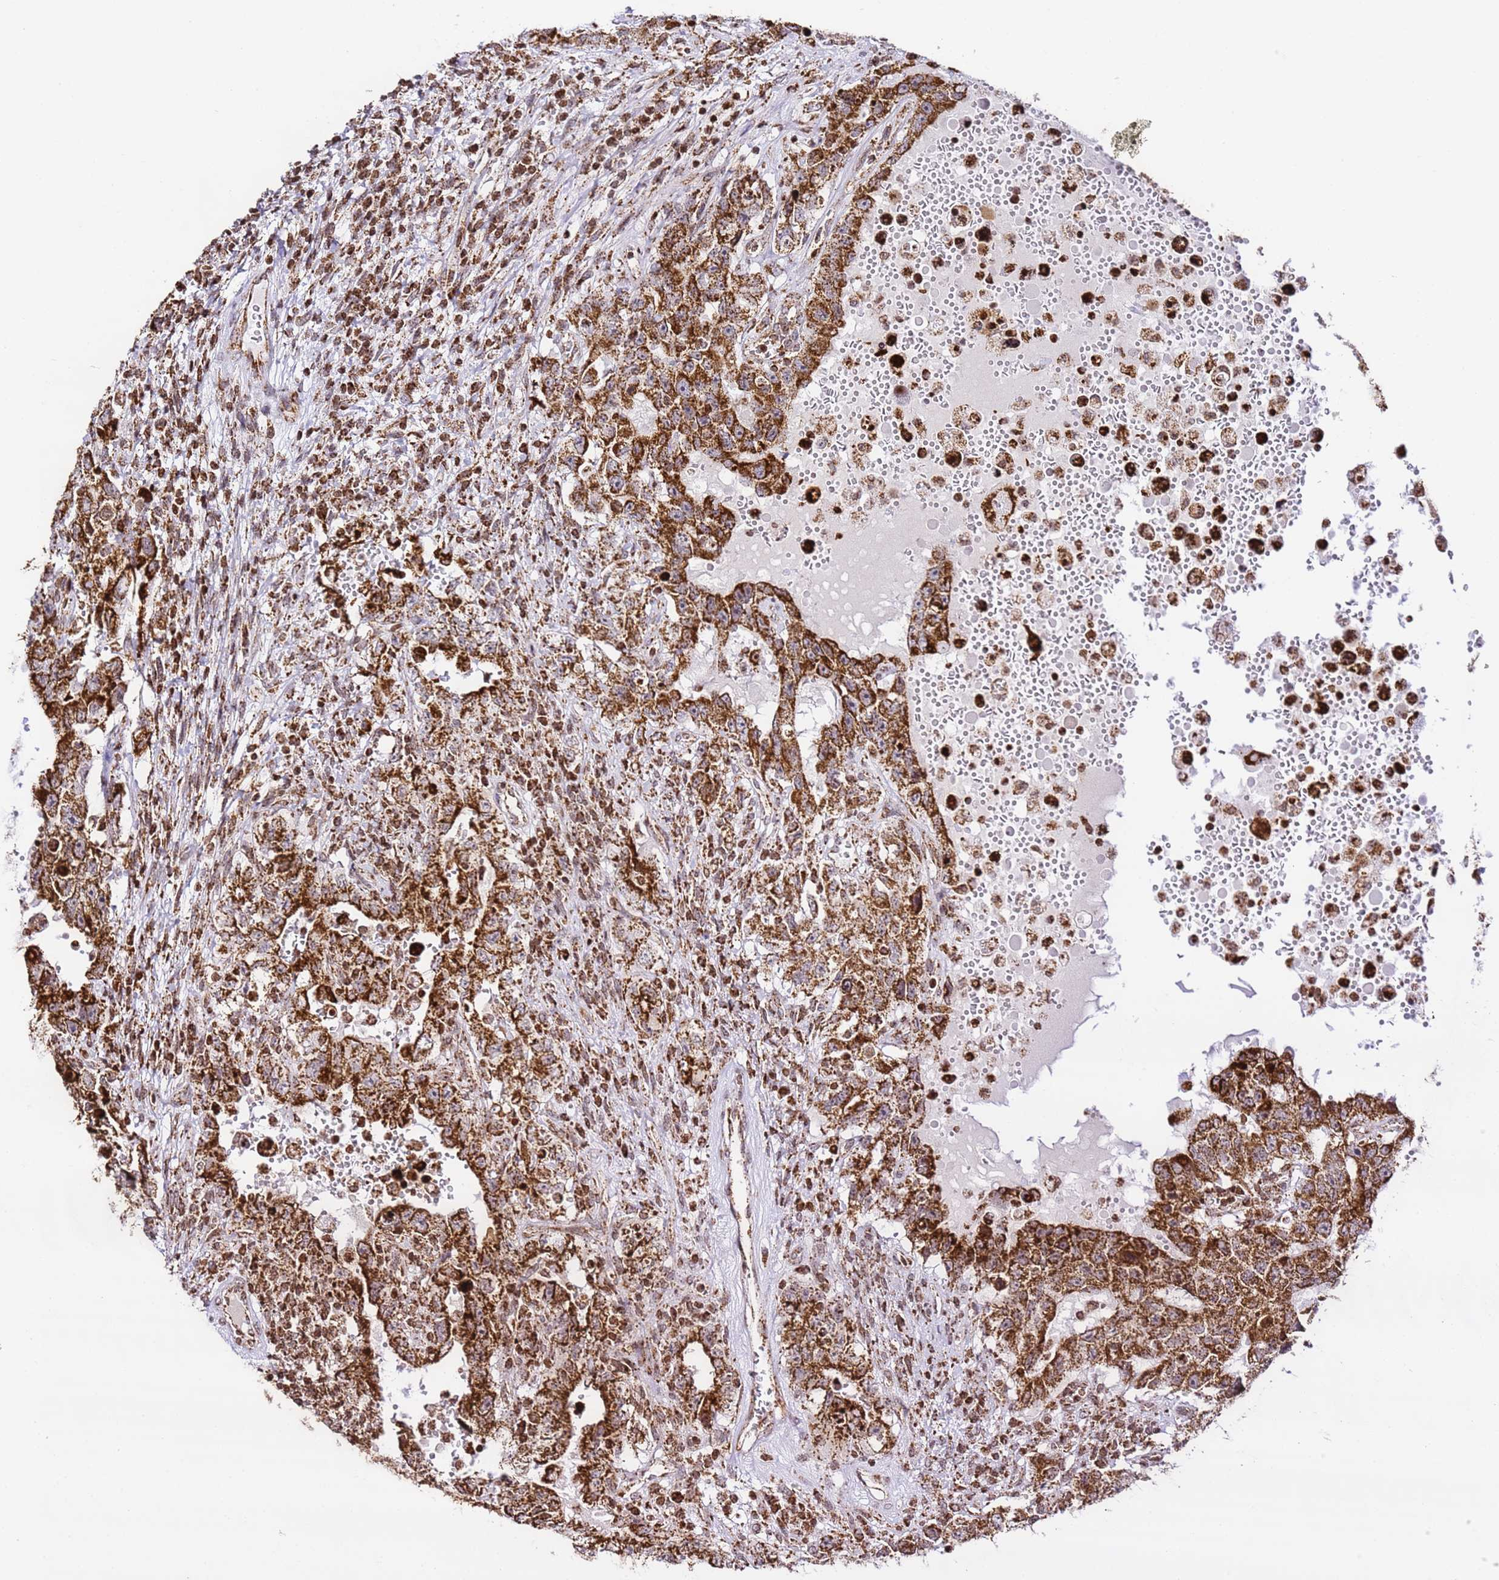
{"staining": {"intensity": "strong", "quantity": ">75%", "location": "cytoplasmic/membranous"}, "tissue": "testis cancer", "cell_type": "Tumor cells", "image_type": "cancer", "snomed": [{"axis": "morphology", "description": "Carcinoma, Embryonal, NOS"}, {"axis": "topography", "description": "Testis"}], "caption": "The histopathology image shows staining of testis embryonal carcinoma, revealing strong cytoplasmic/membranous protein positivity (brown color) within tumor cells.", "gene": "HSPE1", "patient": {"sex": "male", "age": 26}}